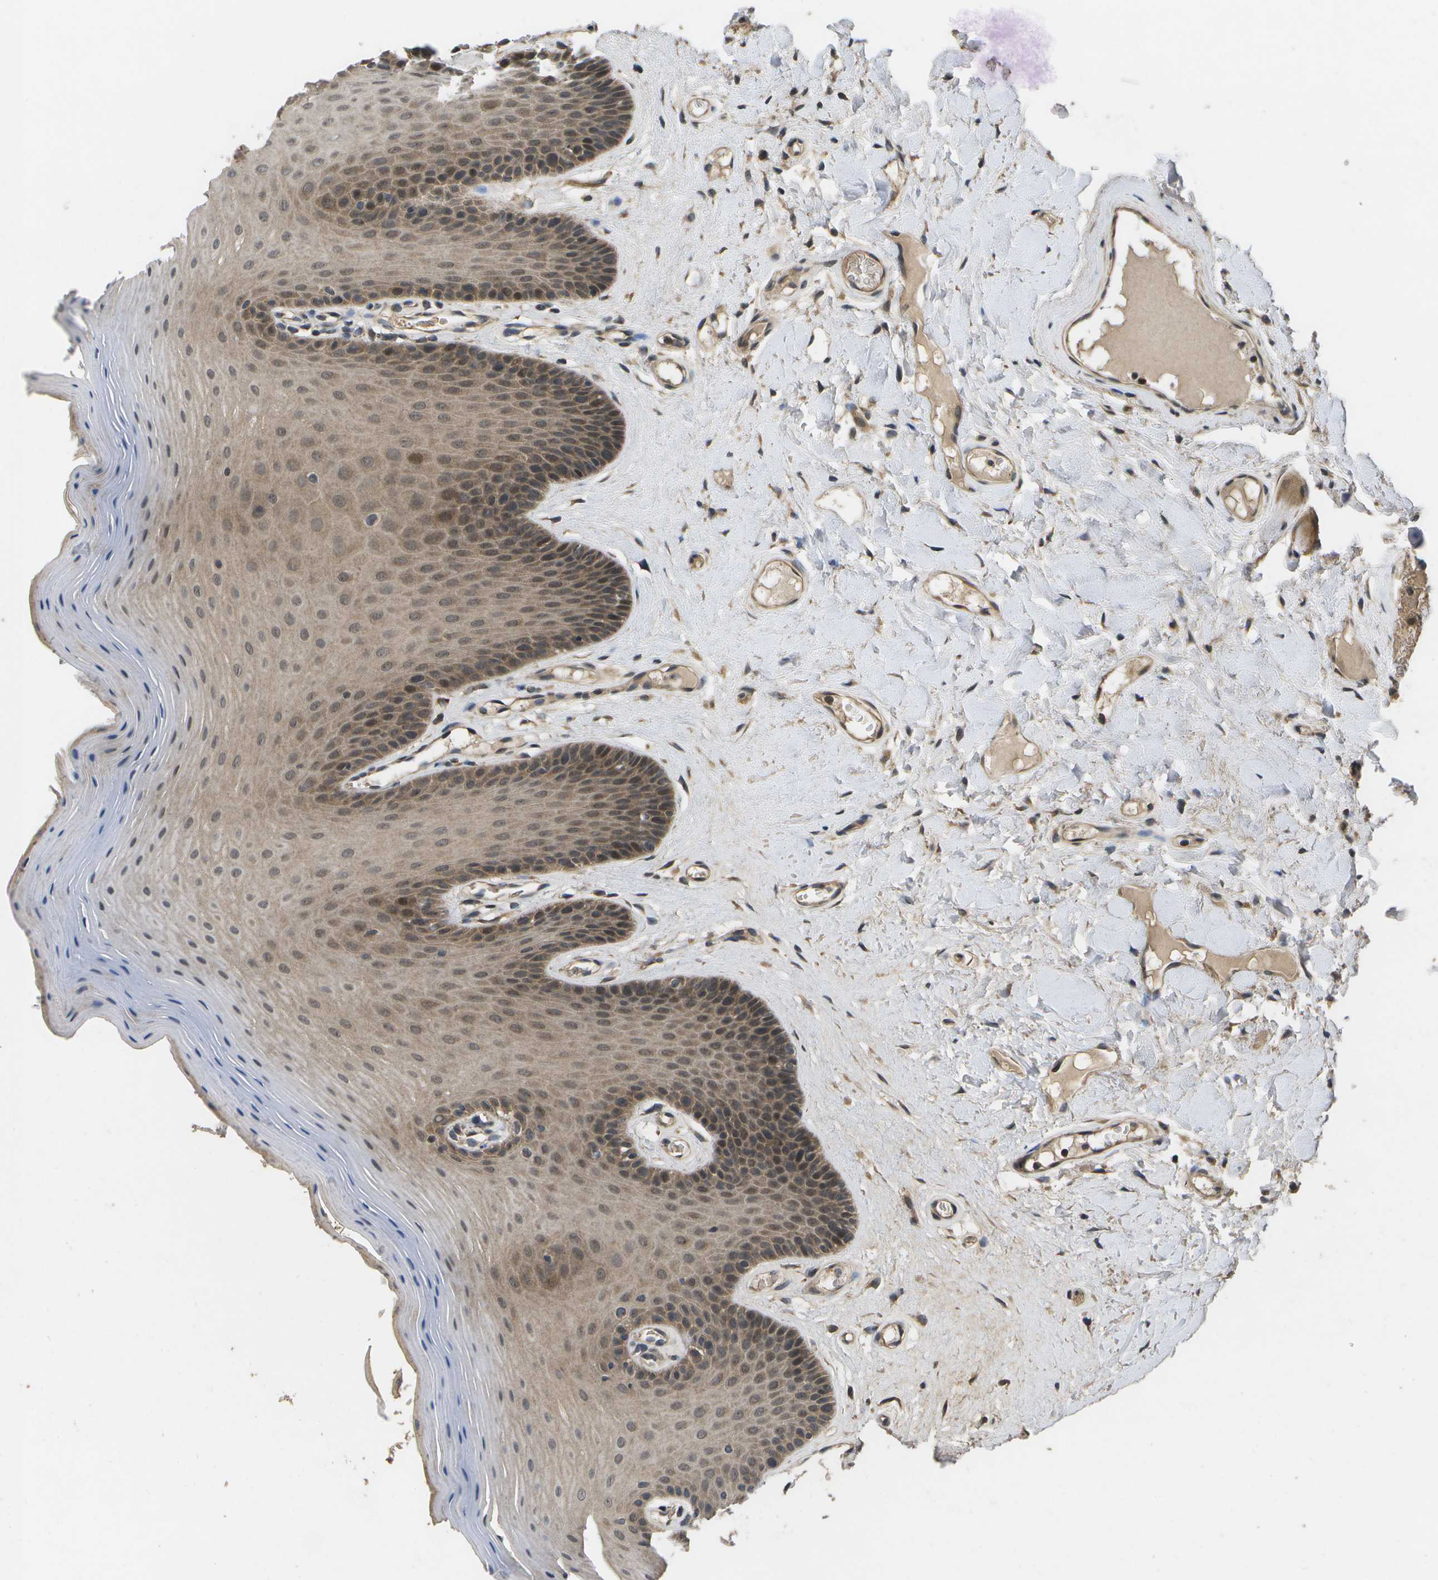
{"staining": {"intensity": "moderate", "quantity": ">75%", "location": "cytoplasmic/membranous,nuclear"}, "tissue": "oral mucosa", "cell_type": "Squamous epithelial cells", "image_type": "normal", "snomed": [{"axis": "morphology", "description": "Normal tissue, NOS"}, {"axis": "morphology", "description": "Squamous cell carcinoma, NOS"}, {"axis": "topography", "description": "Skeletal muscle"}, {"axis": "topography", "description": "Oral tissue"}], "caption": "The histopathology image demonstrates staining of unremarkable oral mucosa, revealing moderate cytoplasmic/membranous,nuclear protein expression (brown color) within squamous epithelial cells.", "gene": "ALAS1", "patient": {"sex": "male", "age": 71}}